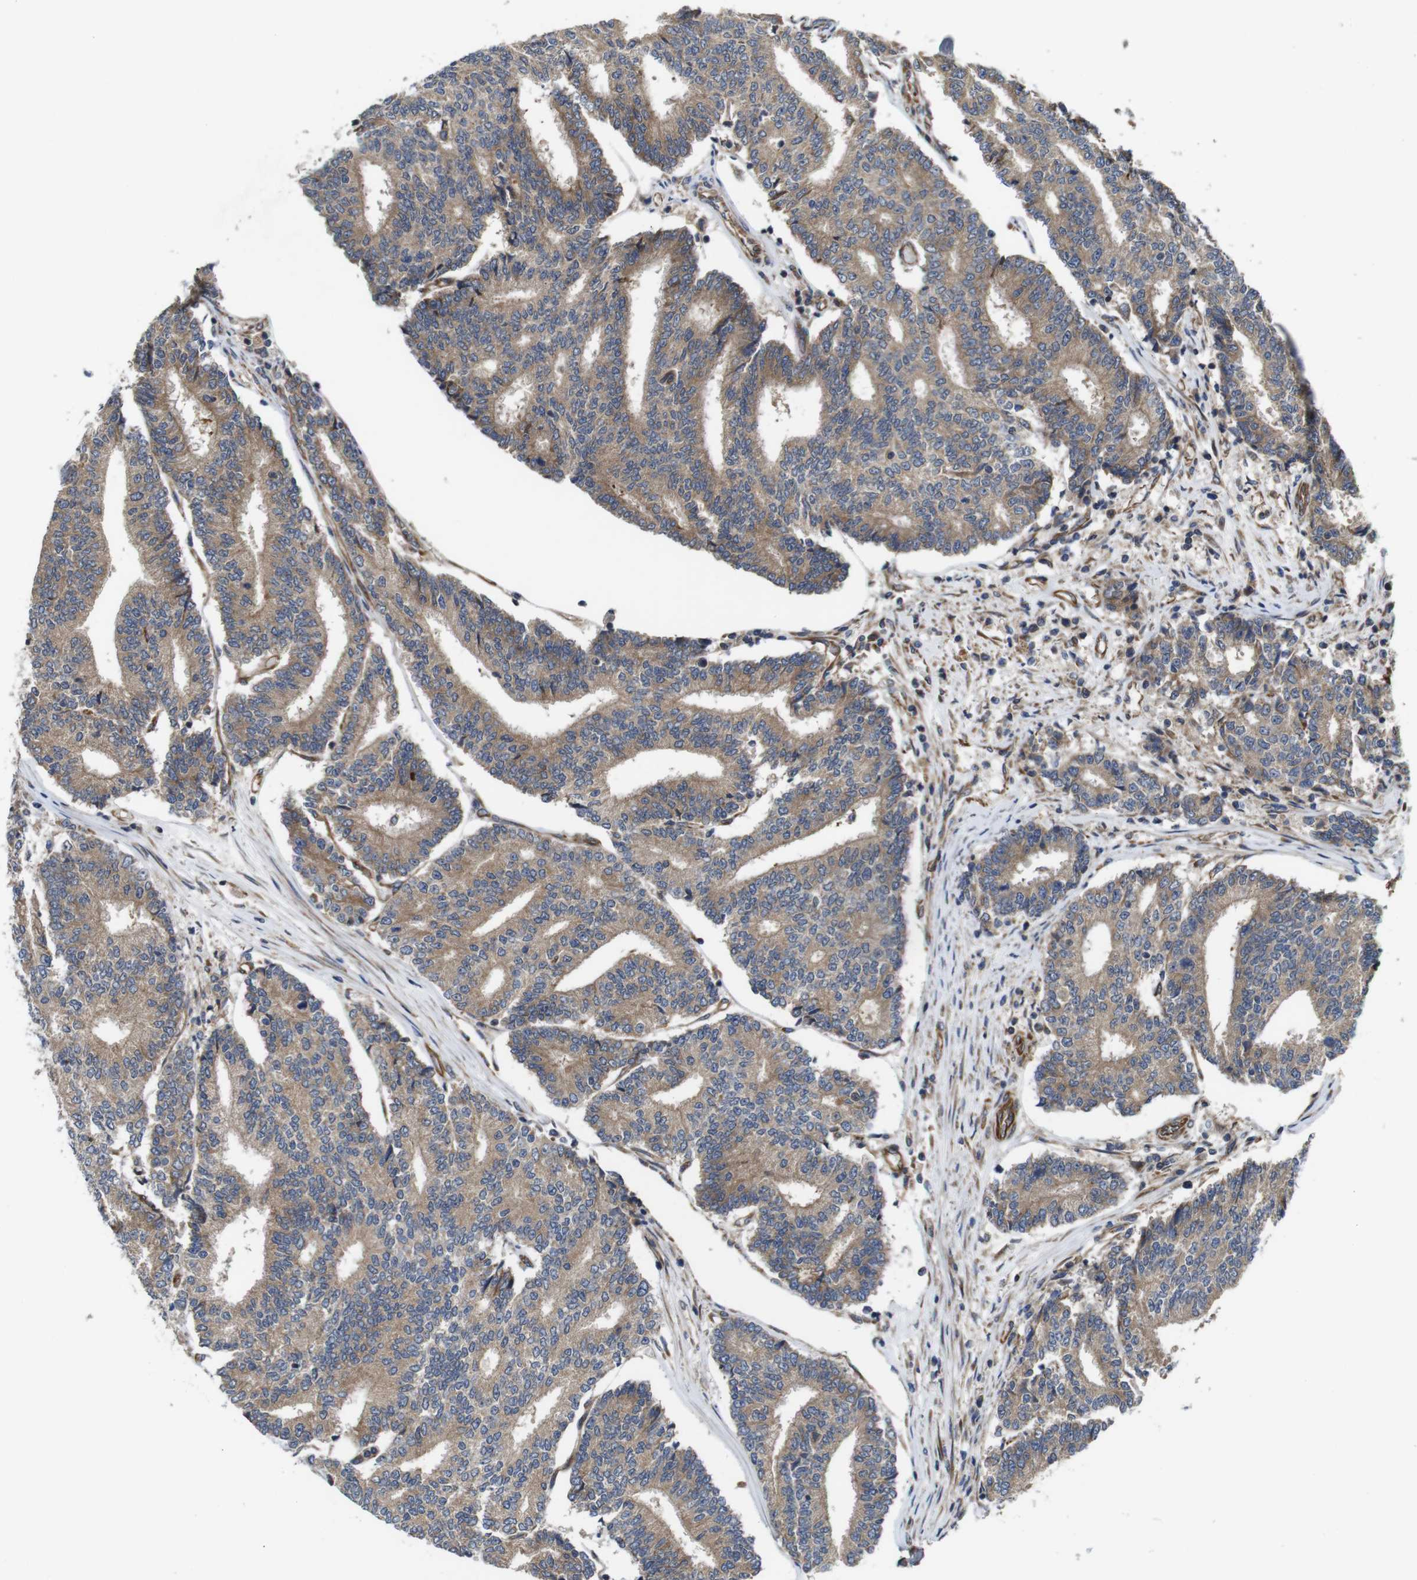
{"staining": {"intensity": "moderate", "quantity": ">75%", "location": "cytoplasmic/membranous"}, "tissue": "prostate cancer", "cell_type": "Tumor cells", "image_type": "cancer", "snomed": [{"axis": "morphology", "description": "Normal tissue, NOS"}, {"axis": "morphology", "description": "Adenocarcinoma, High grade"}, {"axis": "topography", "description": "Prostate"}, {"axis": "topography", "description": "Seminal veicle"}], "caption": "IHC photomicrograph of neoplastic tissue: human prostate high-grade adenocarcinoma stained using immunohistochemistry exhibits medium levels of moderate protein expression localized specifically in the cytoplasmic/membranous of tumor cells, appearing as a cytoplasmic/membranous brown color.", "gene": "POMK", "patient": {"sex": "male", "age": 55}}